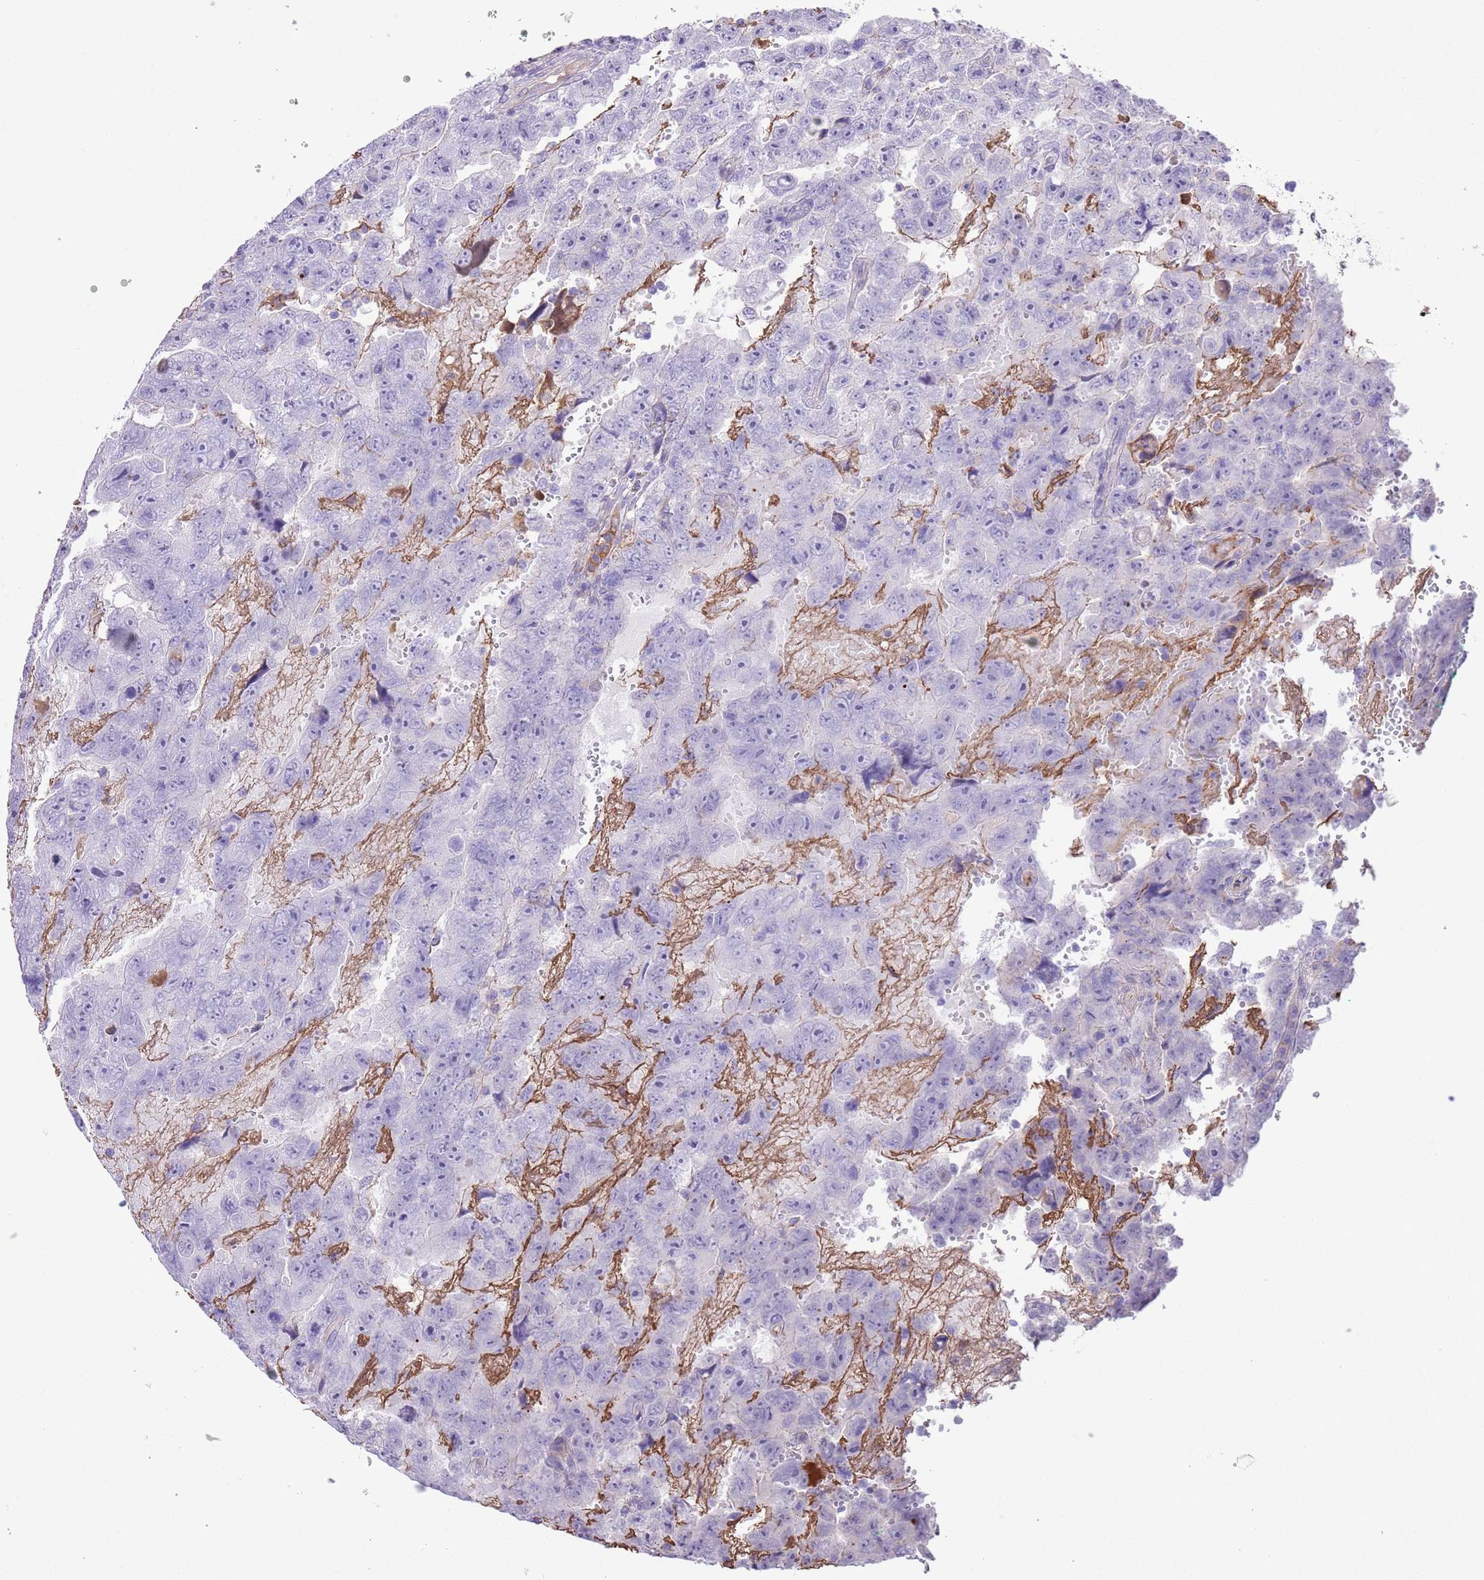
{"staining": {"intensity": "negative", "quantity": "none", "location": "none"}, "tissue": "testis cancer", "cell_type": "Tumor cells", "image_type": "cancer", "snomed": [{"axis": "morphology", "description": "Carcinoma, Embryonal, NOS"}, {"axis": "topography", "description": "Testis"}], "caption": "A high-resolution micrograph shows immunohistochemistry staining of testis cancer (embryonal carcinoma), which shows no significant positivity in tumor cells.", "gene": "IGF1", "patient": {"sex": "male", "age": 45}}